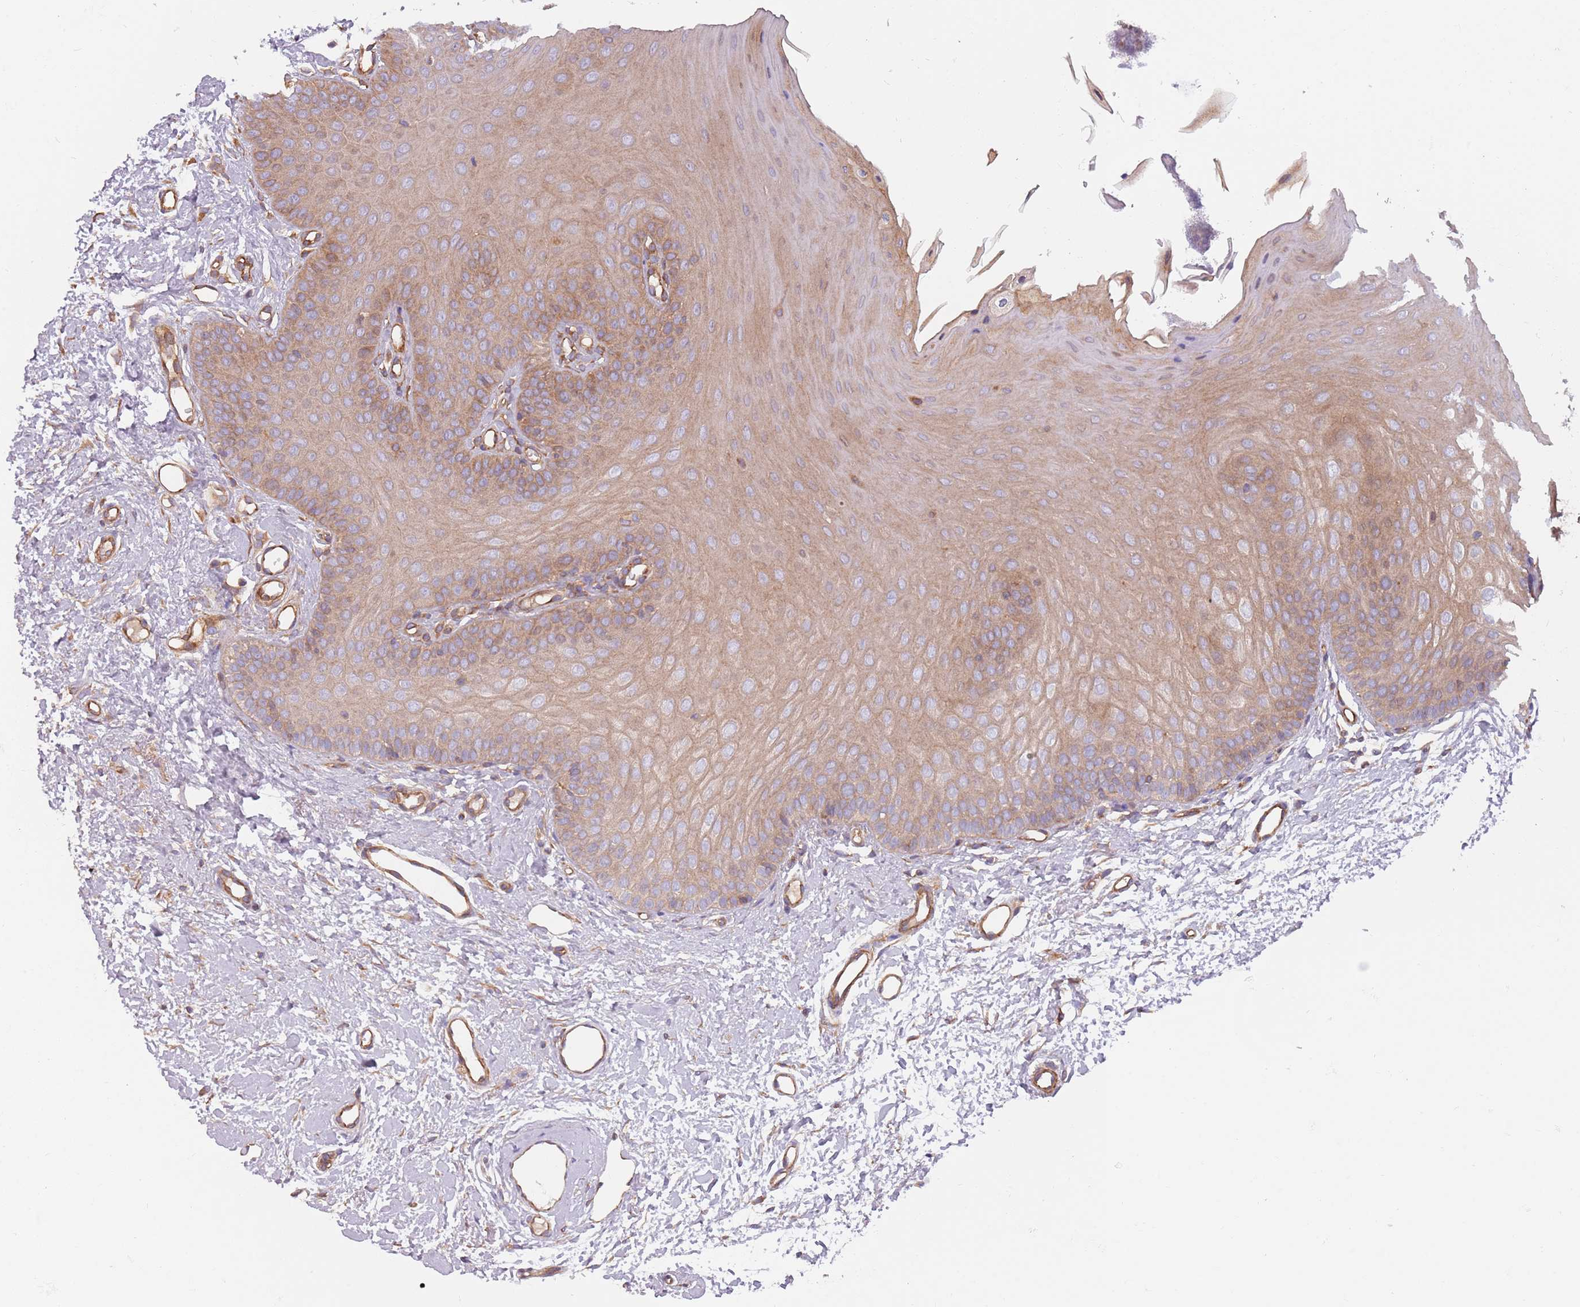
{"staining": {"intensity": "weak", "quantity": "25%-75%", "location": "cytoplasmic/membranous"}, "tissue": "oral mucosa", "cell_type": "Squamous epithelial cells", "image_type": "normal", "snomed": [{"axis": "morphology", "description": "Normal tissue, NOS"}, {"axis": "topography", "description": "Oral tissue"}], "caption": "Oral mucosa stained with DAB immunohistochemistry reveals low levels of weak cytoplasmic/membranous expression in approximately 25%-75% of squamous epithelial cells. The protein of interest is shown in brown color, while the nuclei are stained blue.", "gene": "SPDL1", "patient": {"sex": "female", "age": 68}}